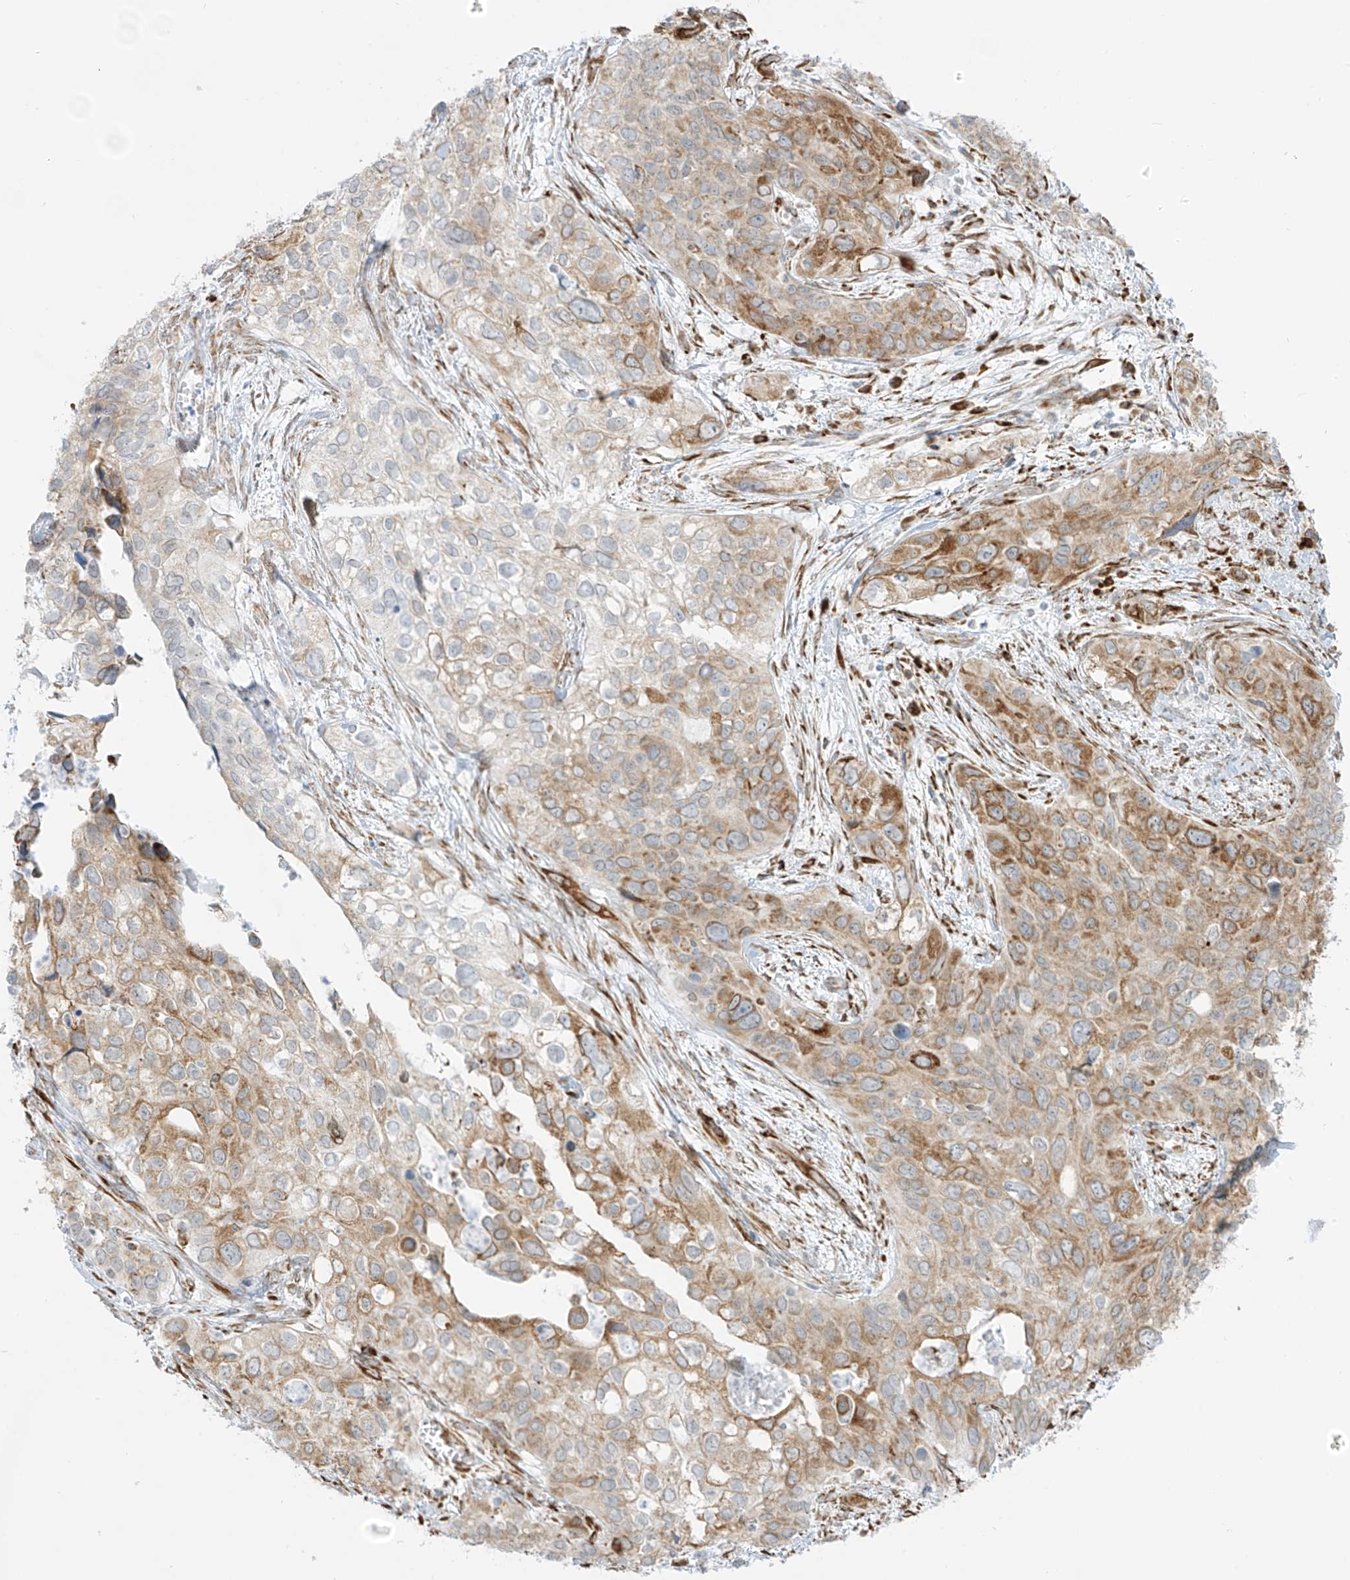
{"staining": {"intensity": "moderate", "quantity": ">75%", "location": "cytoplasmic/membranous"}, "tissue": "cervical cancer", "cell_type": "Tumor cells", "image_type": "cancer", "snomed": [{"axis": "morphology", "description": "Squamous cell carcinoma, NOS"}, {"axis": "topography", "description": "Cervix"}], "caption": "Immunohistochemical staining of human squamous cell carcinoma (cervical) shows medium levels of moderate cytoplasmic/membranous positivity in about >75% of tumor cells. The staining is performed using DAB brown chromogen to label protein expression. The nuclei are counter-stained blue using hematoxylin.", "gene": "LRRC59", "patient": {"sex": "female", "age": 55}}